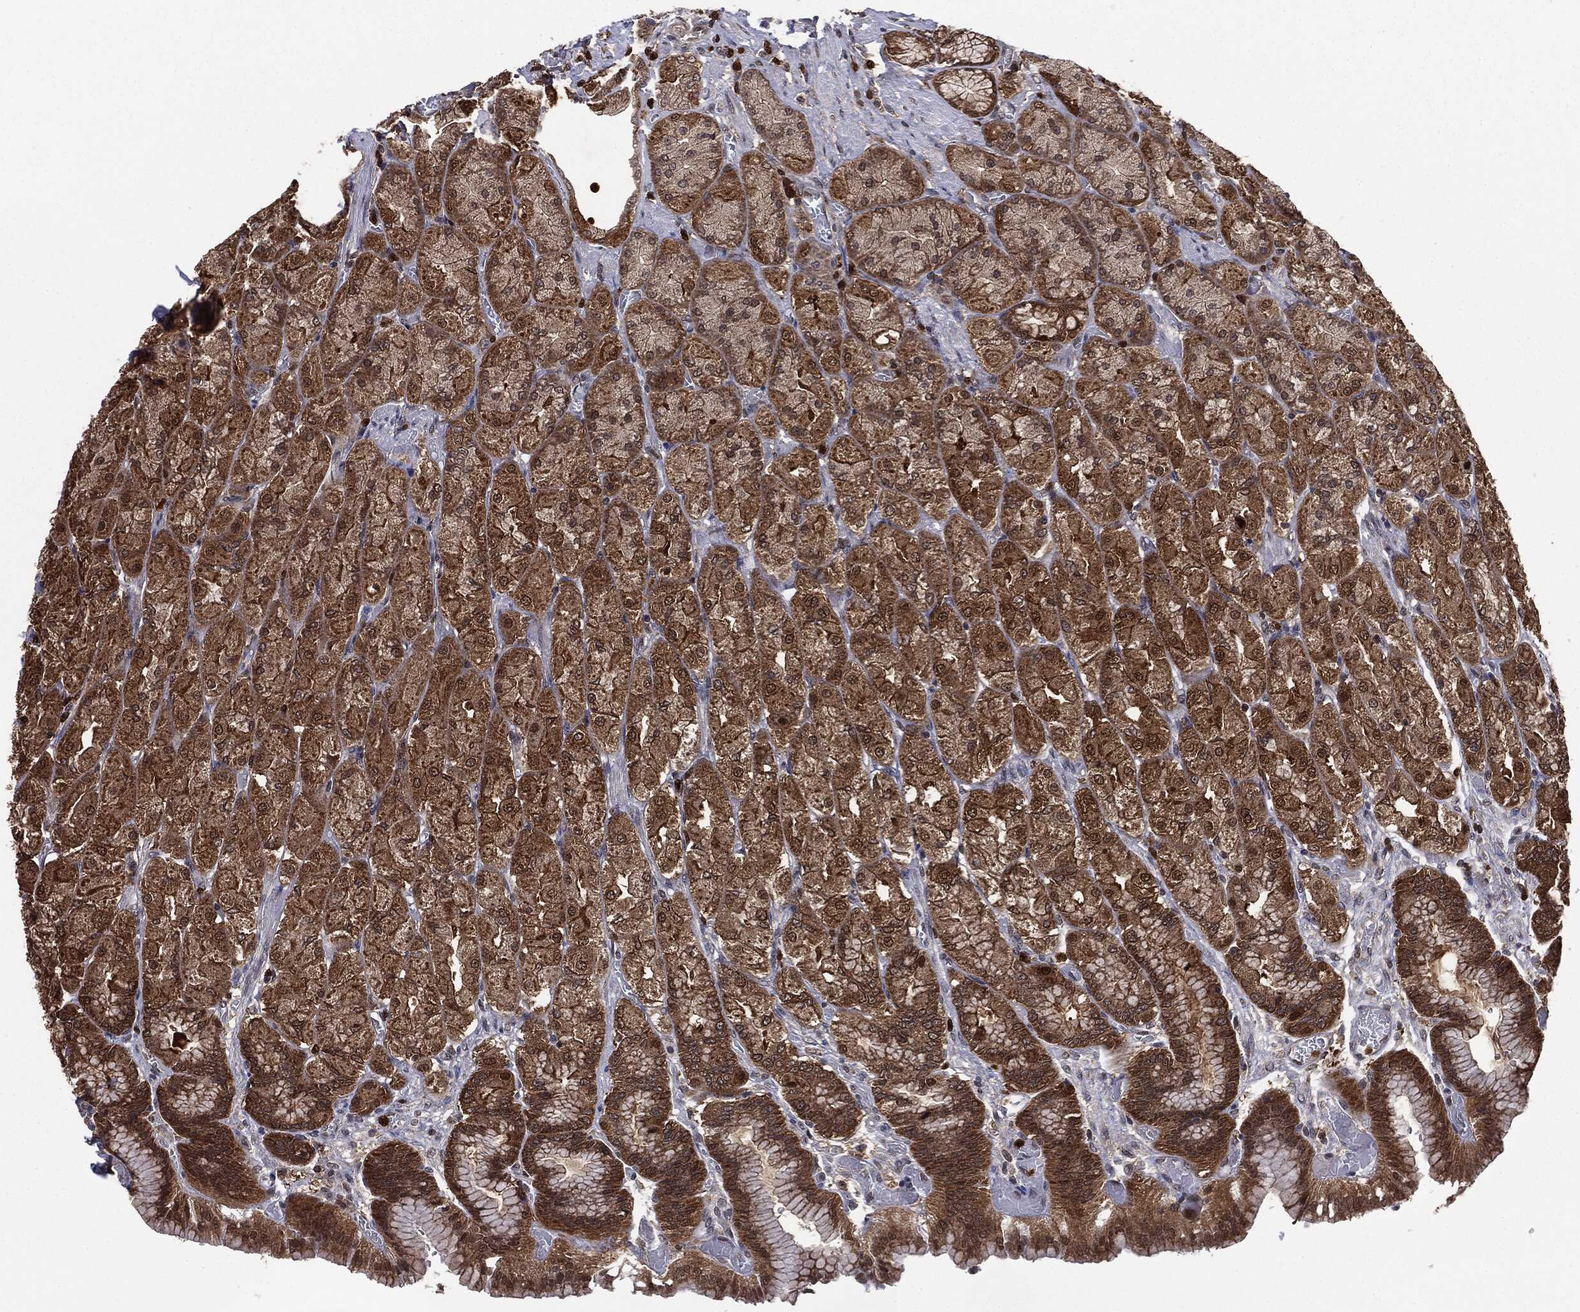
{"staining": {"intensity": "moderate", "quantity": ">75%", "location": "cytoplasmic/membranous,nuclear"}, "tissue": "stomach", "cell_type": "Glandular cells", "image_type": "normal", "snomed": [{"axis": "morphology", "description": "Normal tissue, NOS"}, {"axis": "morphology", "description": "Adenocarcinoma, NOS"}, {"axis": "morphology", "description": "Adenocarcinoma, High grade"}, {"axis": "topography", "description": "Stomach, upper"}, {"axis": "topography", "description": "Stomach"}], "caption": "Moderate cytoplasmic/membranous,nuclear expression for a protein is present in about >75% of glandular cells of benign stomach using IHC.", "gene": "GPI", "patient": {"sex": "female", "age": 65}}